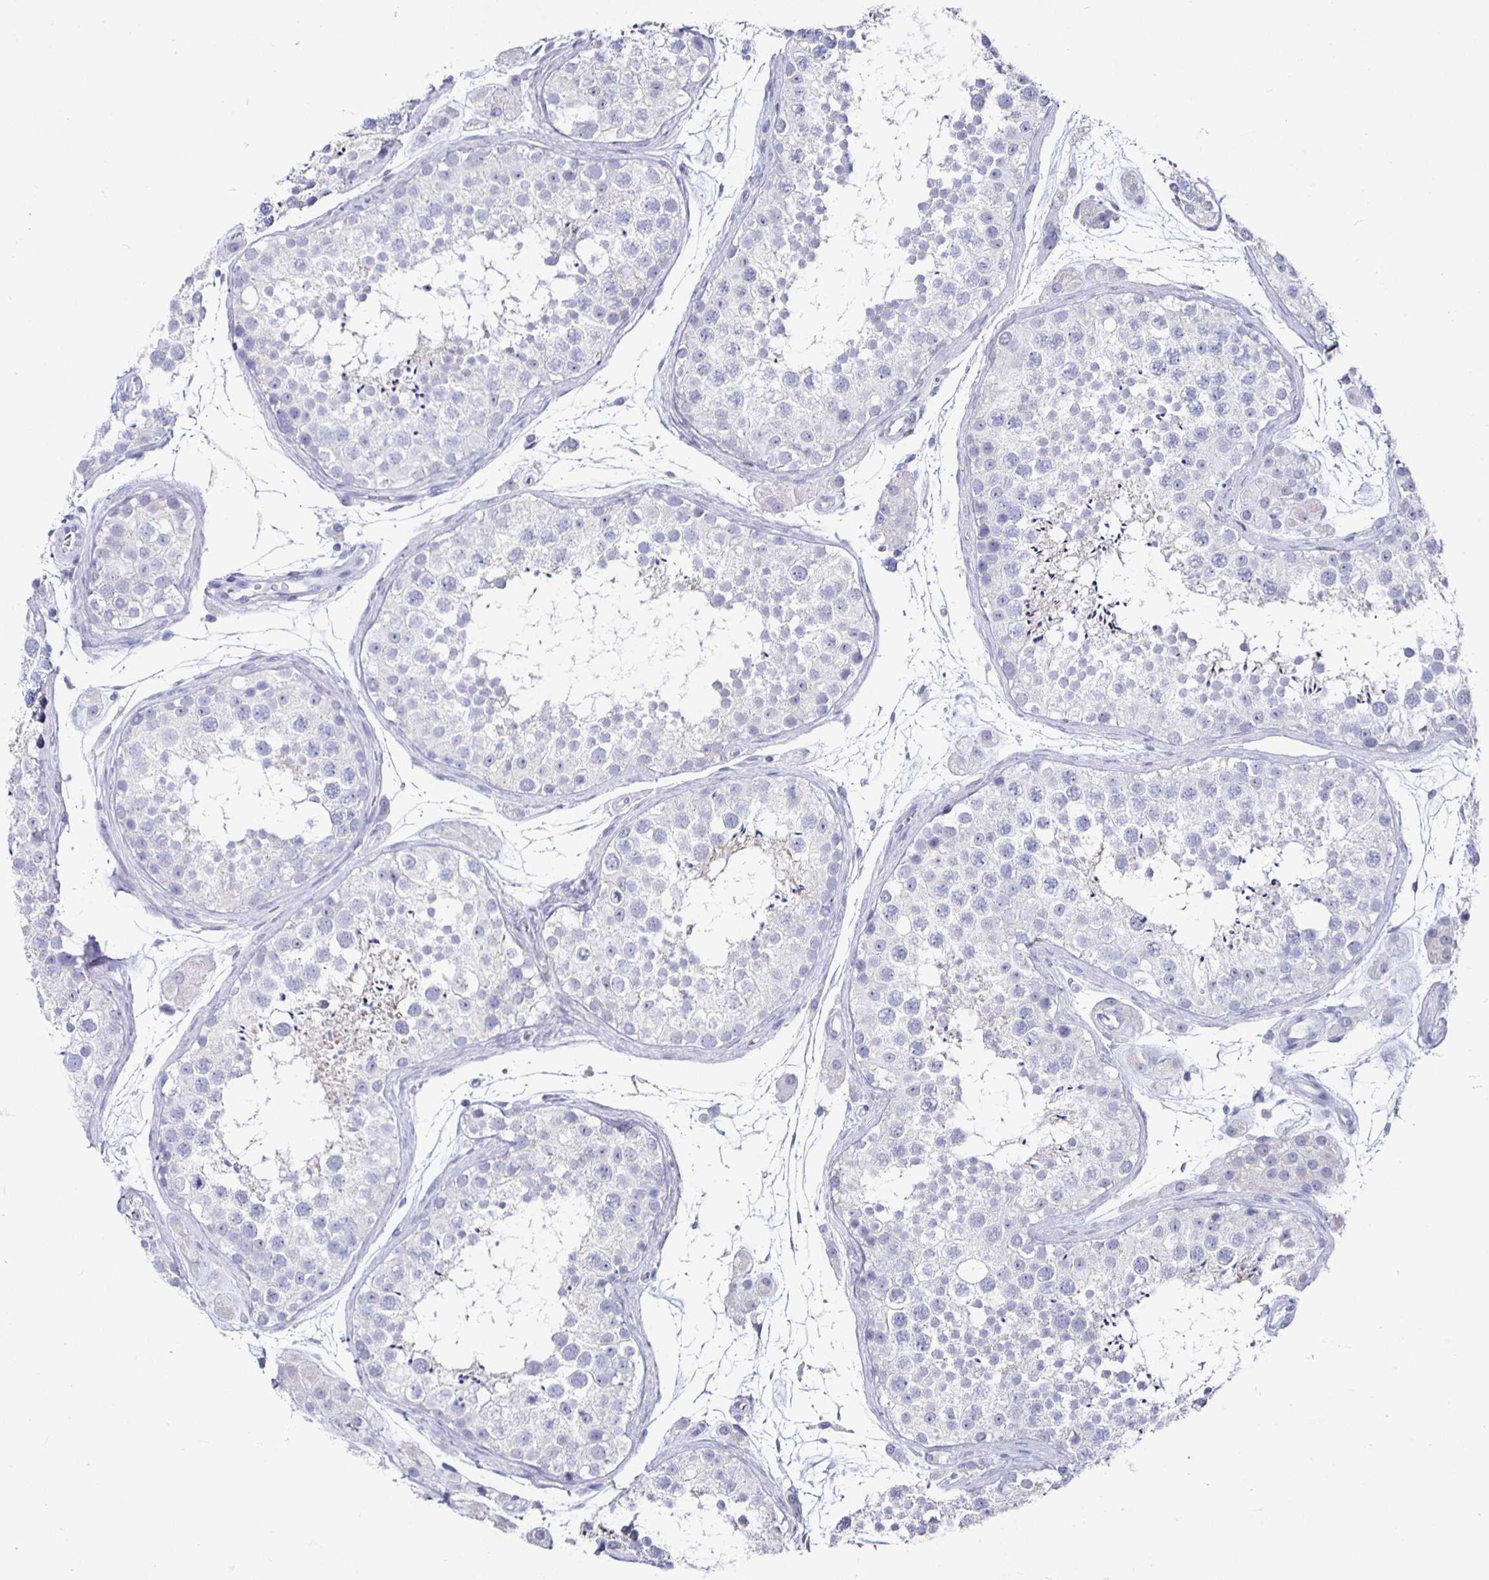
{"staining": {"intensity": "negative", "quantity": "none", "location": "none"}, "tissue": "testis", "cell_type": "Cells in seminiferous ducts", "image_type": "normal", "snomed": [{"axis": "morphology", "description": "Normal tissue, NOS"}, {"axis": "topography", "description": "Testis"}], "caption": "This is an IHC image of unremarkable testis. There is no staining in cells in seminiferous ducts.", "gene": "RUNX2", "patient": {"sex": "male", "age": 41}}